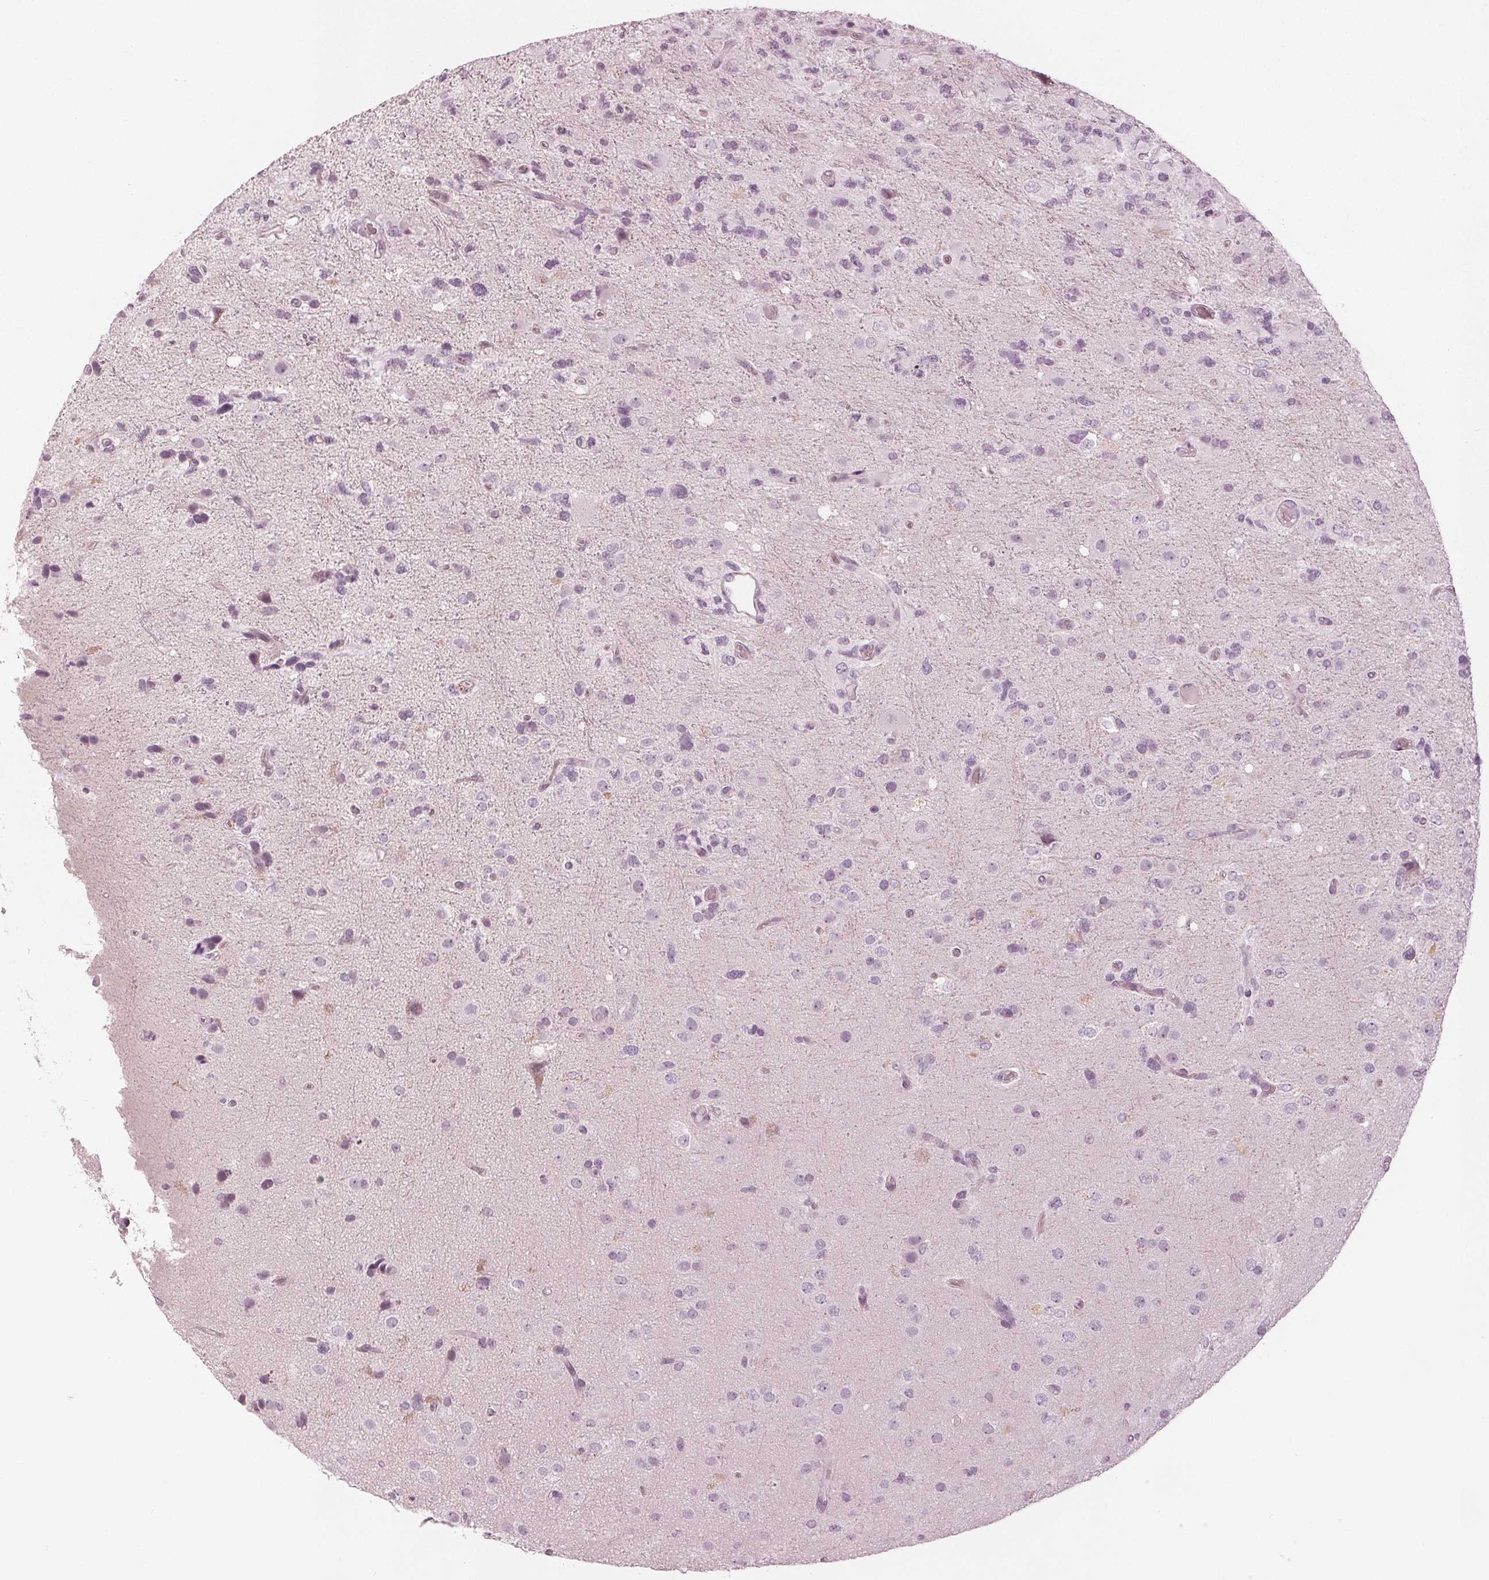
{"staining": {"intensity": "negative", "quantity": "none", "location": "none"}, "tissue": "glioma", "cell_type": "Tumor cells", "image_type": "cancer", "snomed": [{"axis": "morphology", "description": "Glioma, malignant, High grade"}, {"axis": "topography", "description": "Brain"}], "caption": "Immunohistochemical staining of human glioma exhibits no significant positivity in tumor cells.", "gene": "PAEP", "patient": {"sex": "female", "age": 71}}